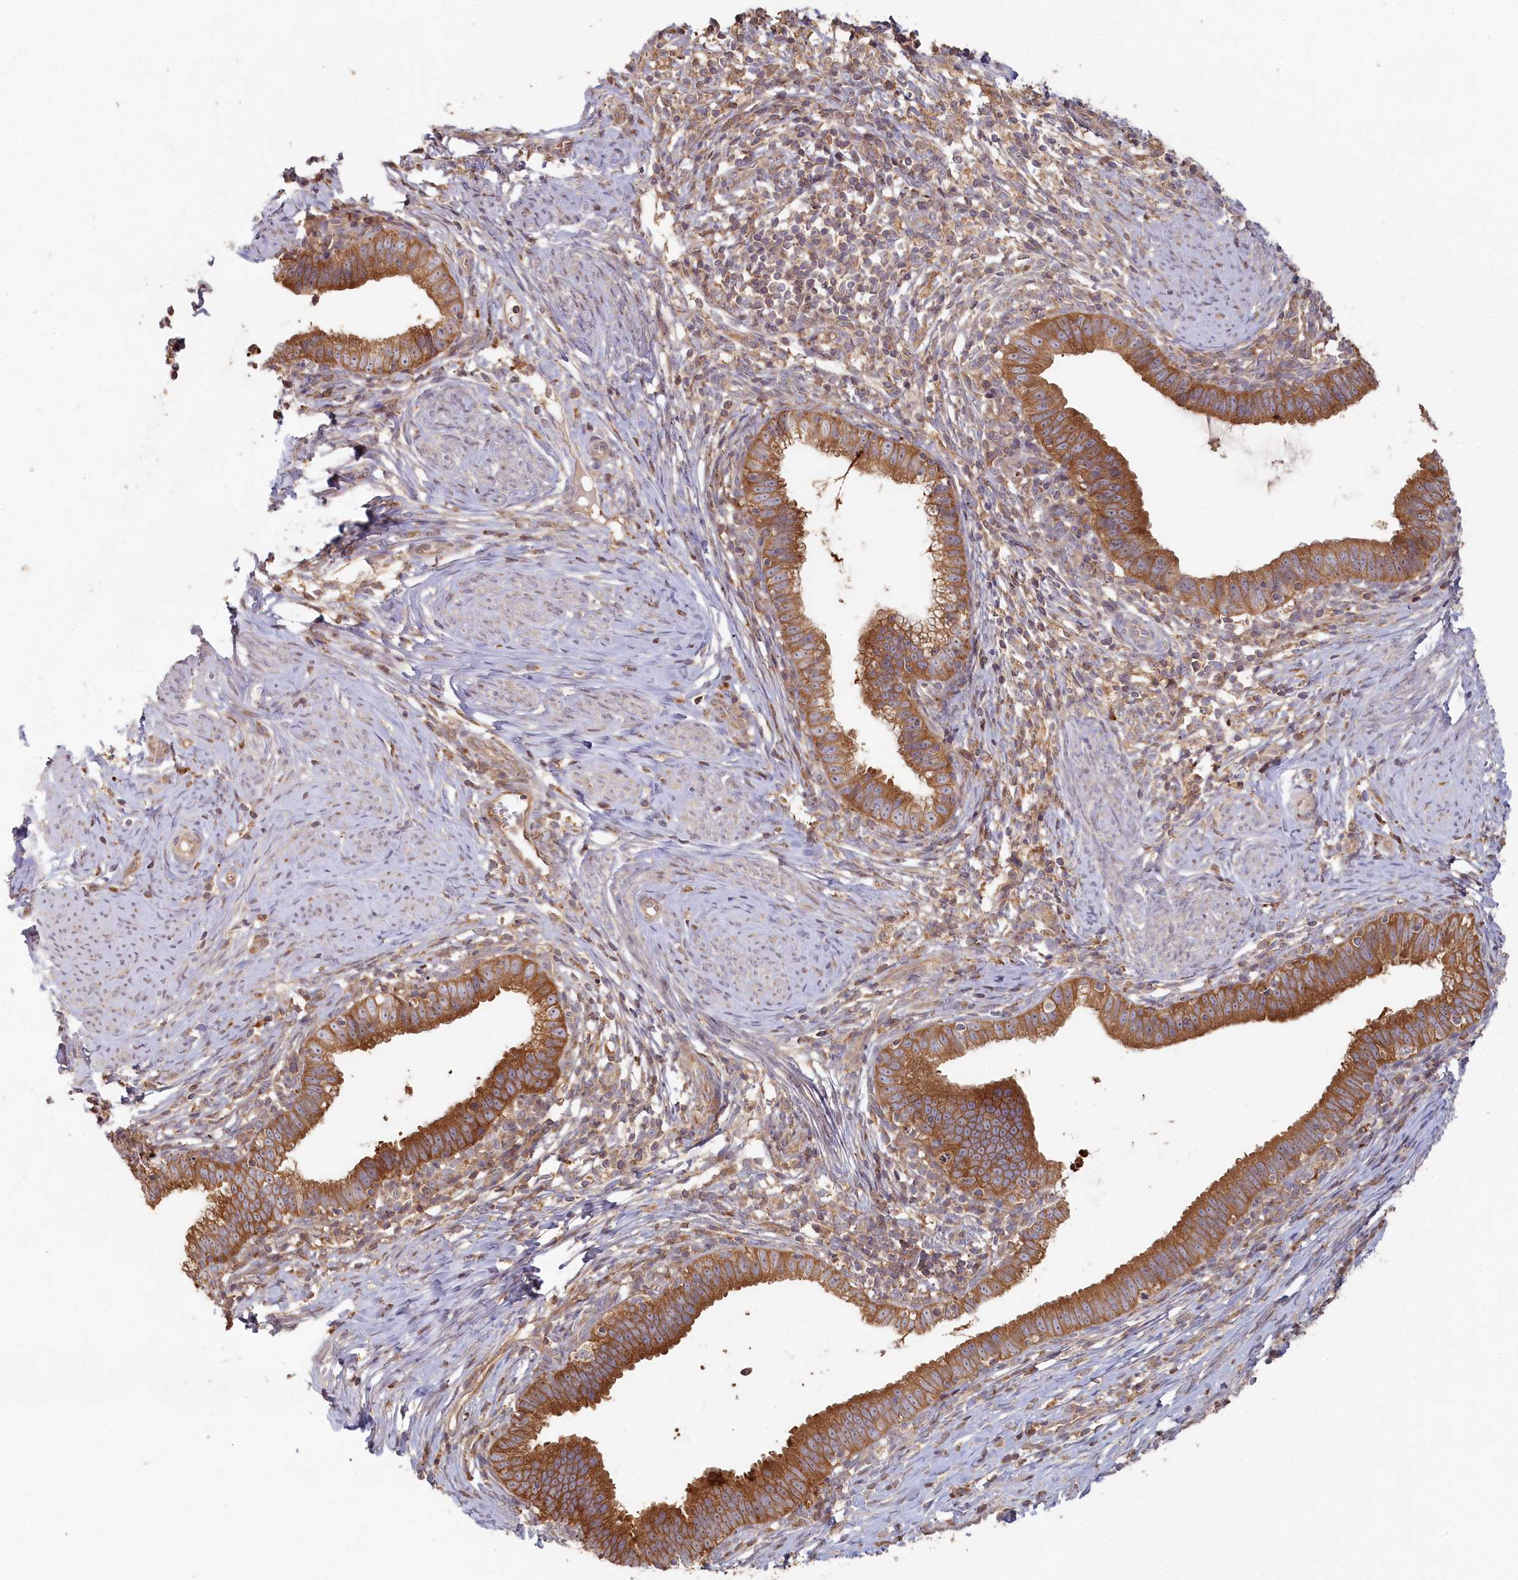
{"staining": {"intensity": "moderate", "quantity": ">75%", "location": "cytoplasmic/membranous"}, "tissue": "cervical cancer", "cell_type": "Tumor cells", "image_type": "cancer", "snomed": [{"axis": "morphology", "description": "Adenocarcinoma, NOS"}, {"axis": "topography", "description": "Cervix"}], "caption": "Cervical adenocarcinoma stained for a protein (brown) reveals moderate cytoplasmic/membranous positive expression in about >75% of tumor cells.", "gene": "HAL", "patient": {"sex": "female", "age": 36}}